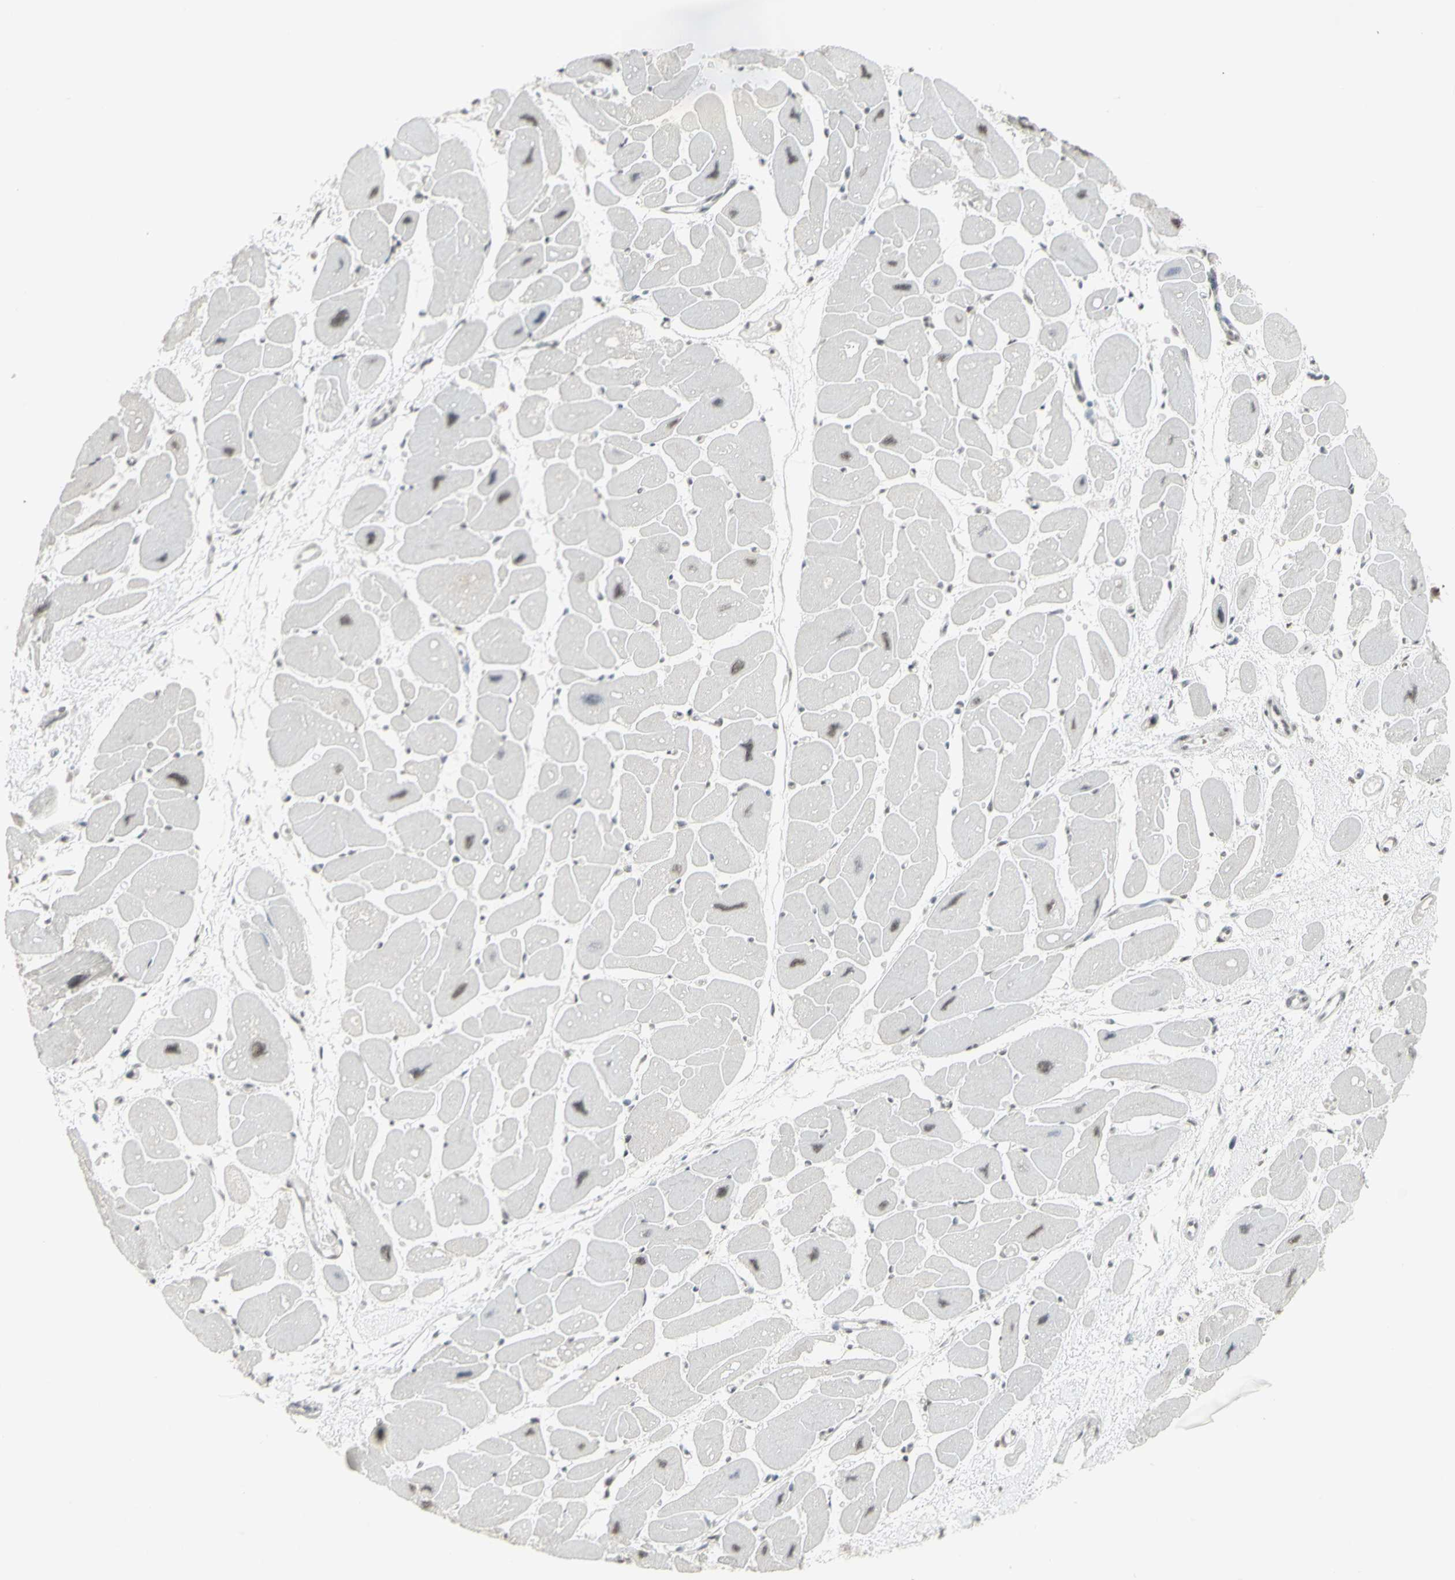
{"staining": {"intensity": "weak", "quantity": "25%-75%", "location": "nuclear"}, "tissue": "heart muscle", "cell_type": "Cardiomyocytes", "image_type": "normal", "snomed": [{"axis": "morphology", "description": "Normal tissue, NOS"}, {"axis": "topography", "description": "Heart"}], "caption": "The histopathology image displays a brown stain indicating the presence of a protein in the nuclear of cardiomyocytes in heart muscle. (IHC, brightfield microscopy, high magnification).", "gene": "TRIM28", "patient": {"sex": "female", "age": 54}}